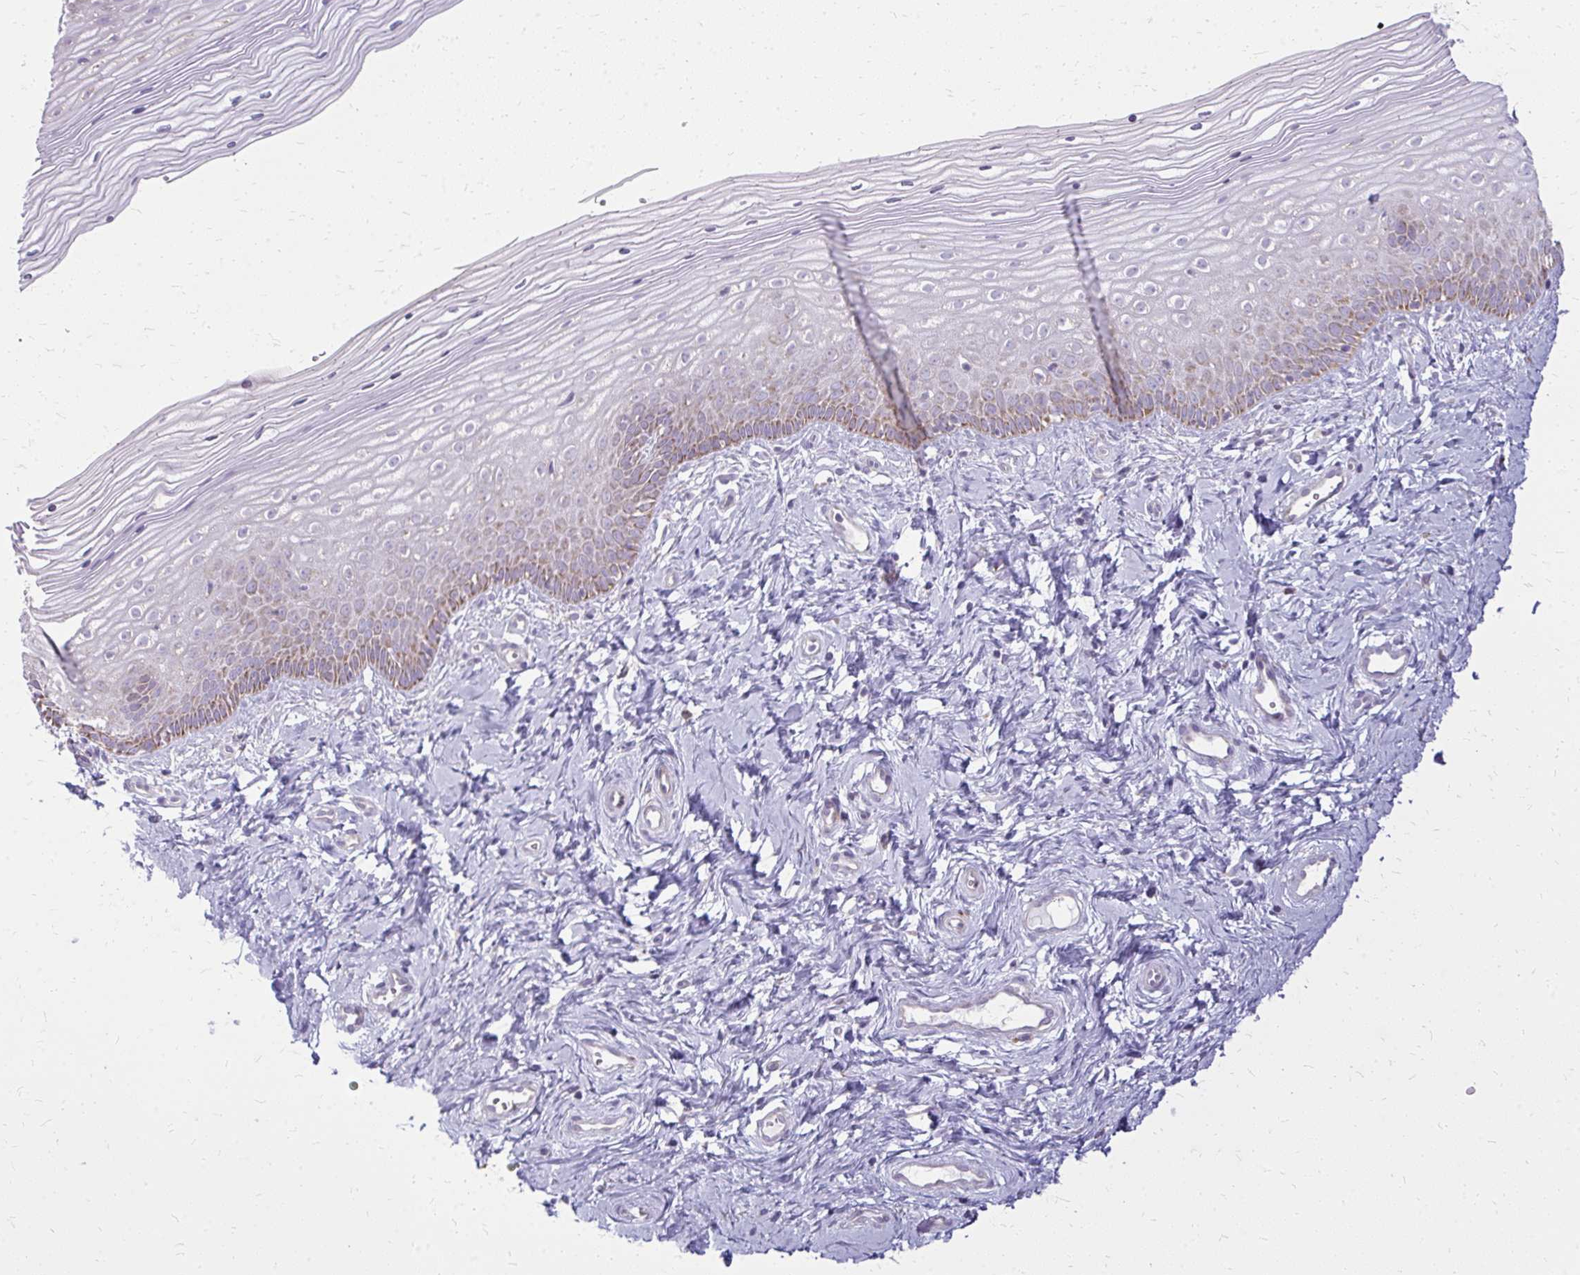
{"staining": {"intensity": "negative", "quantity": "none", "location": "none"}, "tissue": "vagina", "cell_type": "Squamous epithelial cells", "image_type": "normal", "snomed": [{"axis": "morphology", "description": "Normal tissue, NOS"}, {"axis": "topography", "description": "Vagina"}], "caption": "DAB immunohistochemical staining of benign human vagina shows no significant expression in squamous epithelial cells.", "gene": "IFIT1", "patient": {"sex": "female", "age": 38}}